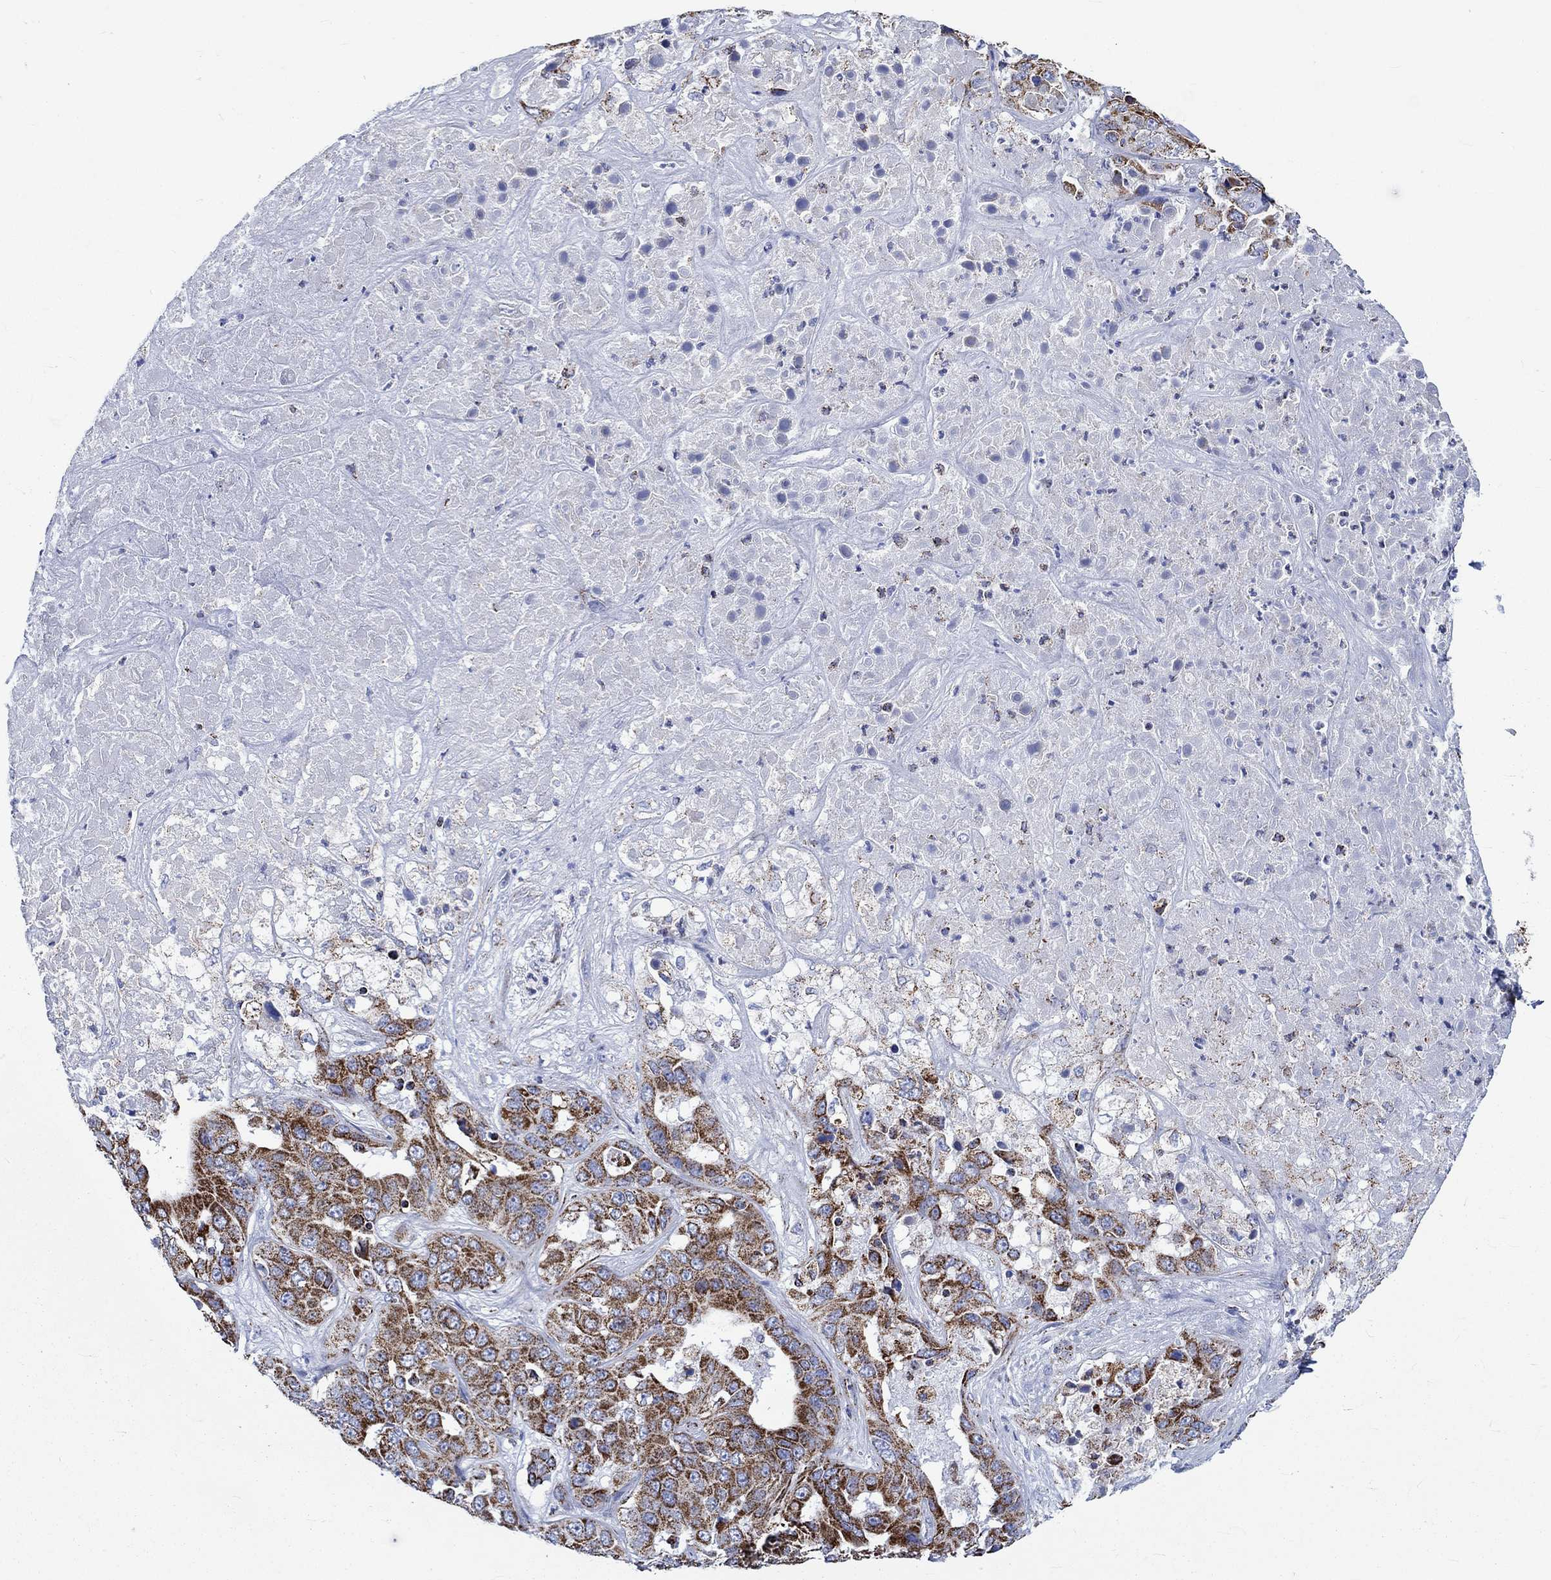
{"staining": {"intensity": "strong", "quantity": ">75%", "location": "cytoplasmic/membranous"}, "tissue": "liver cancer", "cell_type": "Tumor cells", "image_type": "cancer", "snomed": [{"axis": "morphology", "description": "Cholangiocarcinoma"}, {"axis": "topography", "description": "Liver"}], "caption": "Immunohistochemical staining of human liver cholangiocarcinoma exhibits high levels of strong cytoplasmic/membranous protein staining in approximately >75% of tumor cells. The protein is shown in brown color, while the nuclei are stained blue.", "gene": "RCE1", "patient": {"sex": "female", "age": 52}}